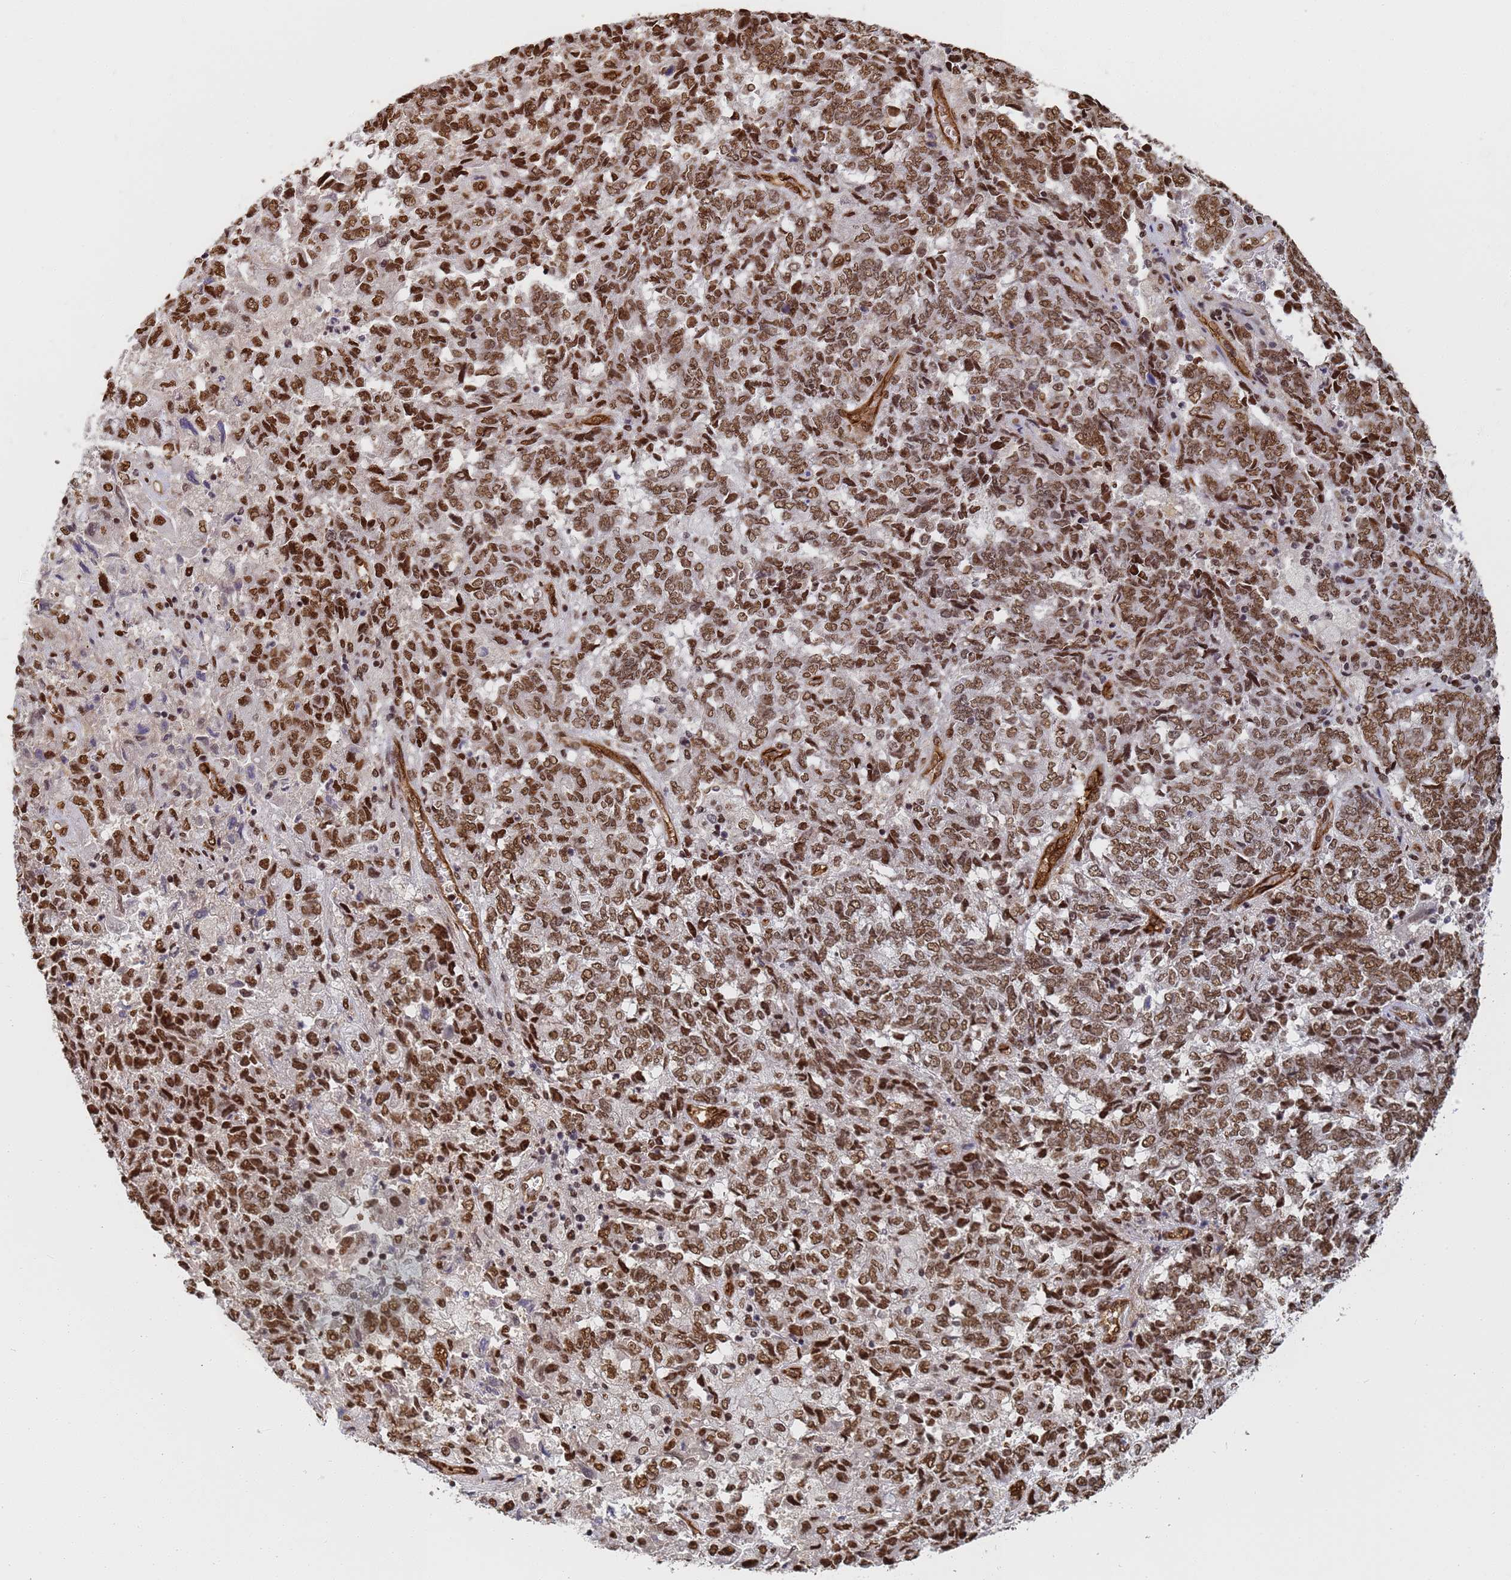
{"staining": {"intensity": "strong", "quantity": ">75%", "location": "nuclear"}, "tissue": "endometrial cancer", "cell_type": "Tumor cells", "image_type": "cancer", "snomed": [{"axis": "morphology", "description": "Adenocarcinoma, NOS"}, {"axis": "topography", "description": "Endometrium"}], "caption": "Immunohistochemical staining of human endometrial cancer demonstrates high levels of strong nuclear expression in about >75% of tumor cells.", "gene": "RAVER2", "patient": {"sex": "female", "age": 80}}